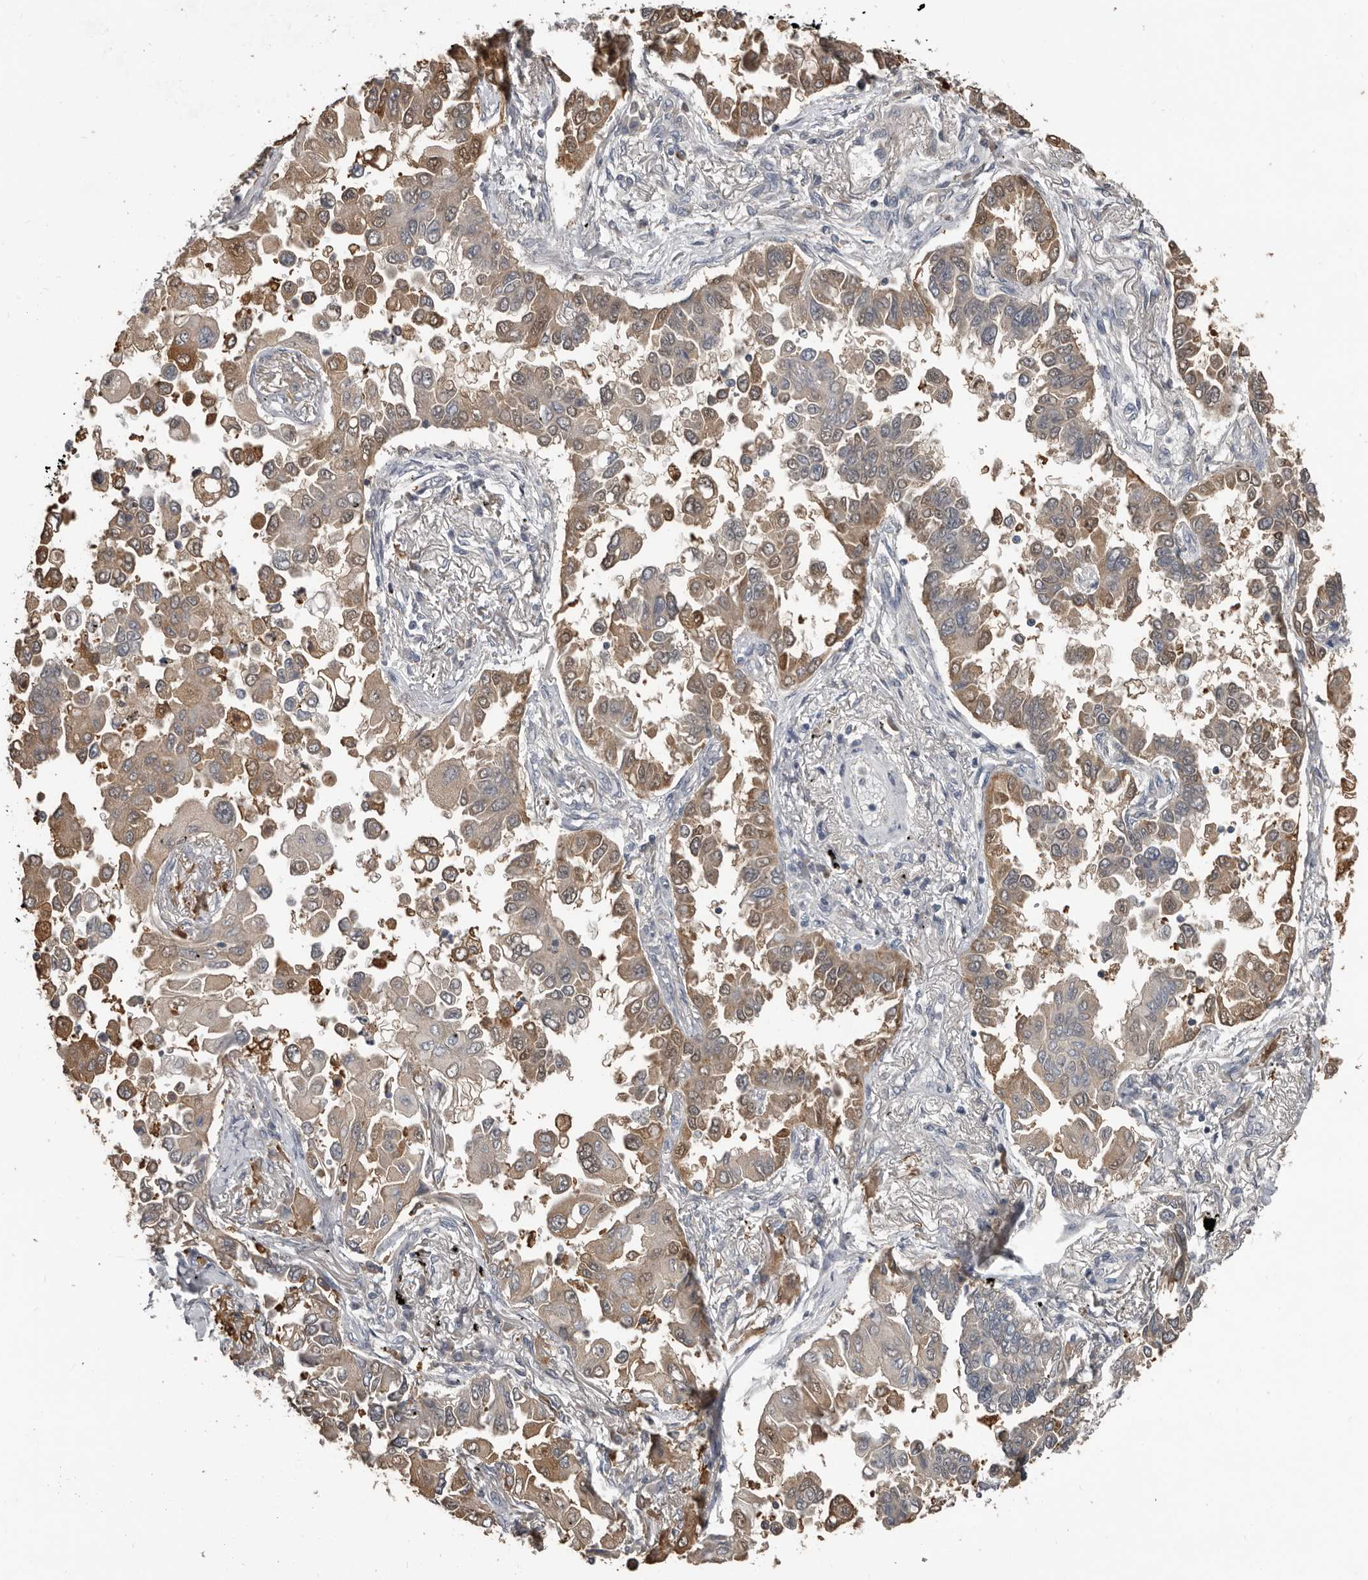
{"staining": {"intensity": "moderate", "quantity": ">75%", "location": "cytoplasmic/membranous"}, "tissue": "lung cancer", "cell_type": "Tumor cells", "image_type": "cancer", "snomed": [{"axis": "morphology", "description": "Adenocarcinoma, NOS"}, {"axis": "topography", "description": "Lung"}], "caption": "IHC staining of lung cancer (adenocarcinoma), which reveals medium levels of moderate cytoplasmic/membranous staining in approximately >75% of tumor cells indicating moderate cytoplasmic/membranous protein staining. The staining was performed using DAB (3,3'-diaminobenzidine) (brown) for protein detection and nuclei were counterstained in hematoxylin (blue).", "gene": "KCNJ8", "patient": {"sex": "female", "age": 67}}